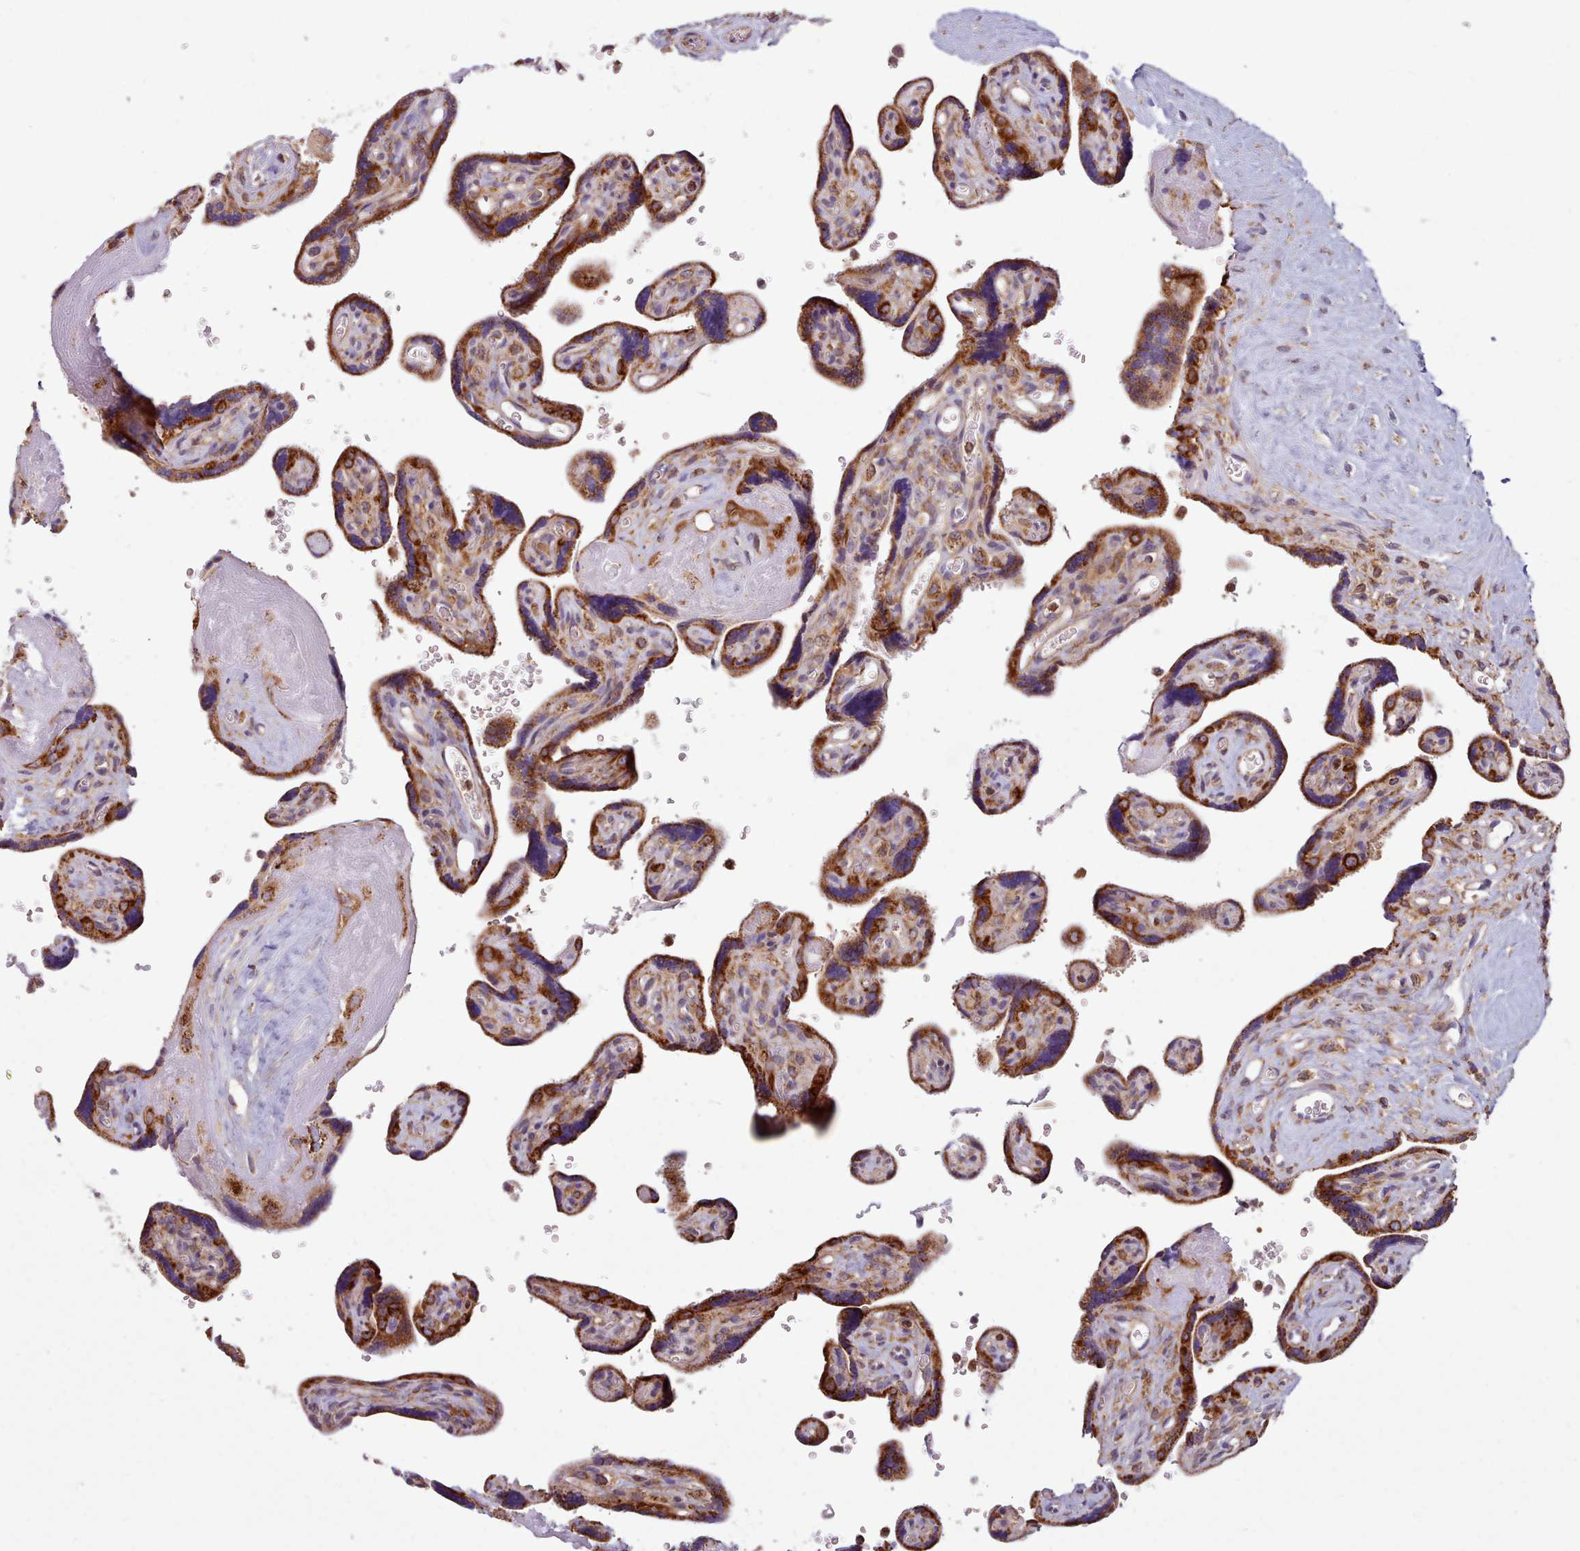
{"staining": {"intensity": "strong", "quantity": ">75%", "location": "cytoplasmic/membranous"}, "tissue": "placenta", "cell_type": "Trophoblastic cells", "image_type": "normal", "snomed": [{"axis": "morphology", "description": "Normal tissue, NOS"}, {"axis": "topography", "description": "Placenta"}], "caption": "Strong cytoplasmic/membranous positivity for a protein is appreciated in approximately >75% of trophoblastic cells of unremarkable placenta using immunohistochemistry.", "gene": "CRYBG1", "patient": {"sex": "female", "age": 39}}